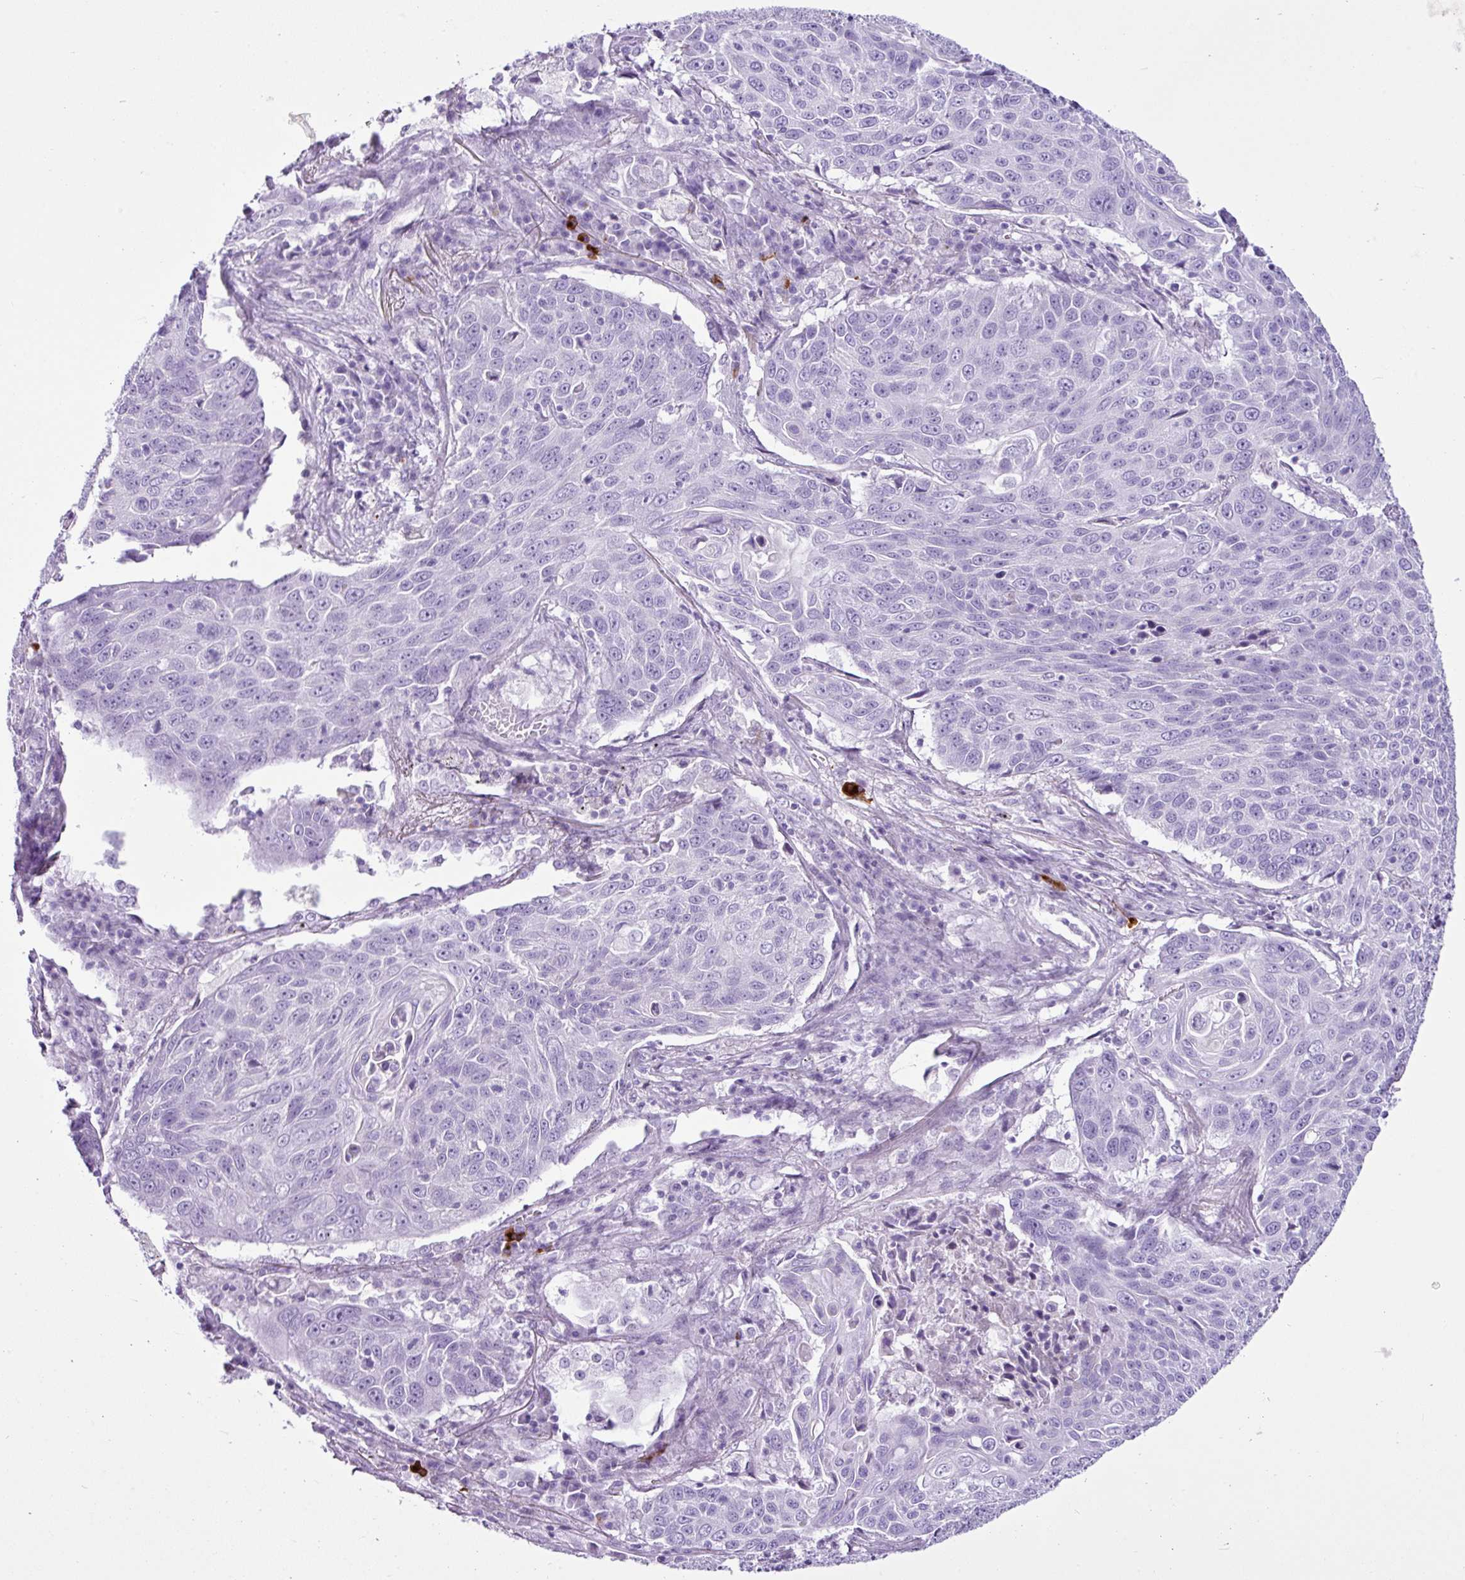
{"staining": {"intensity": "negative", "quantity": "none", "location": "none"}, "tissue": "lung cancer", "cell_type": "Tumor cells", "image_type": "cancer", "snomed": [{"axis": "morphology", "description": "Squamous cell carcinoma, NOS"}, {"axis": "topography", "description": "Lung"}], "caption": "Tumor cells show no significant protein staining in lung cancer. Brightfield microscopy of immunohistochemistry (IHC) stained with DAB (brown) and hematoxylin (blue), captured at high magnification.", "gene": "LILRB4", "patient": {"sex": "male", "age": 78}}